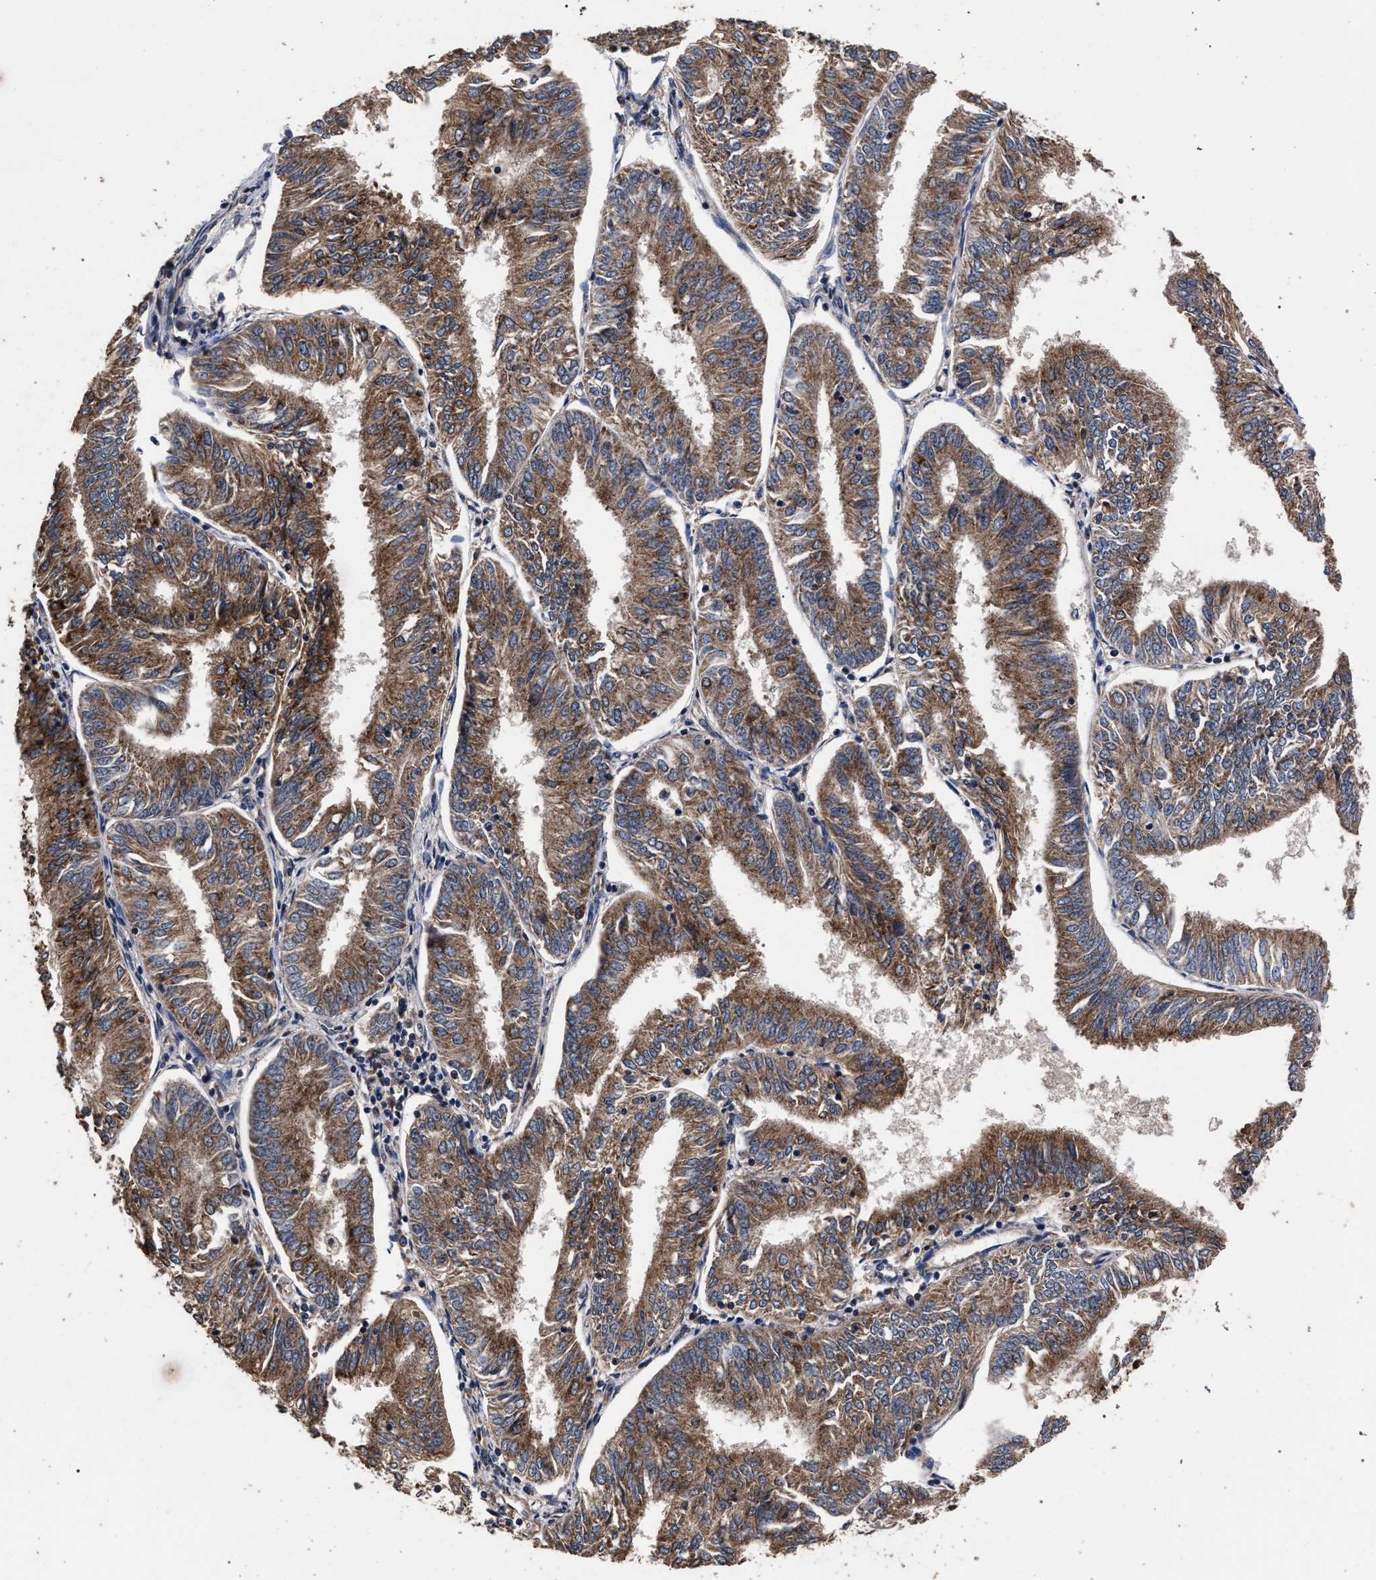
{"staining": {"intensity": "moderate", "quantity": ">75%", "location": "cytoplasmic/membranous"}, "tissue": "endometrial cancer", "cell_type": "Tumor cells", "image_type": "cancer", "snomed": [{"axis": "morphology", "description": "Adenocarcinoma, NOS"}, {"axis": "topography", "description": "Endometrium"}], "caption": "A medium amount of moderate cytoplasmic/membranous positivity is seen in about >75% of tumor cells in adenocarcinoma (endometrial) tissue.", "gene": "ACOX1", "patient": {"sex": "female", "age": 58}}